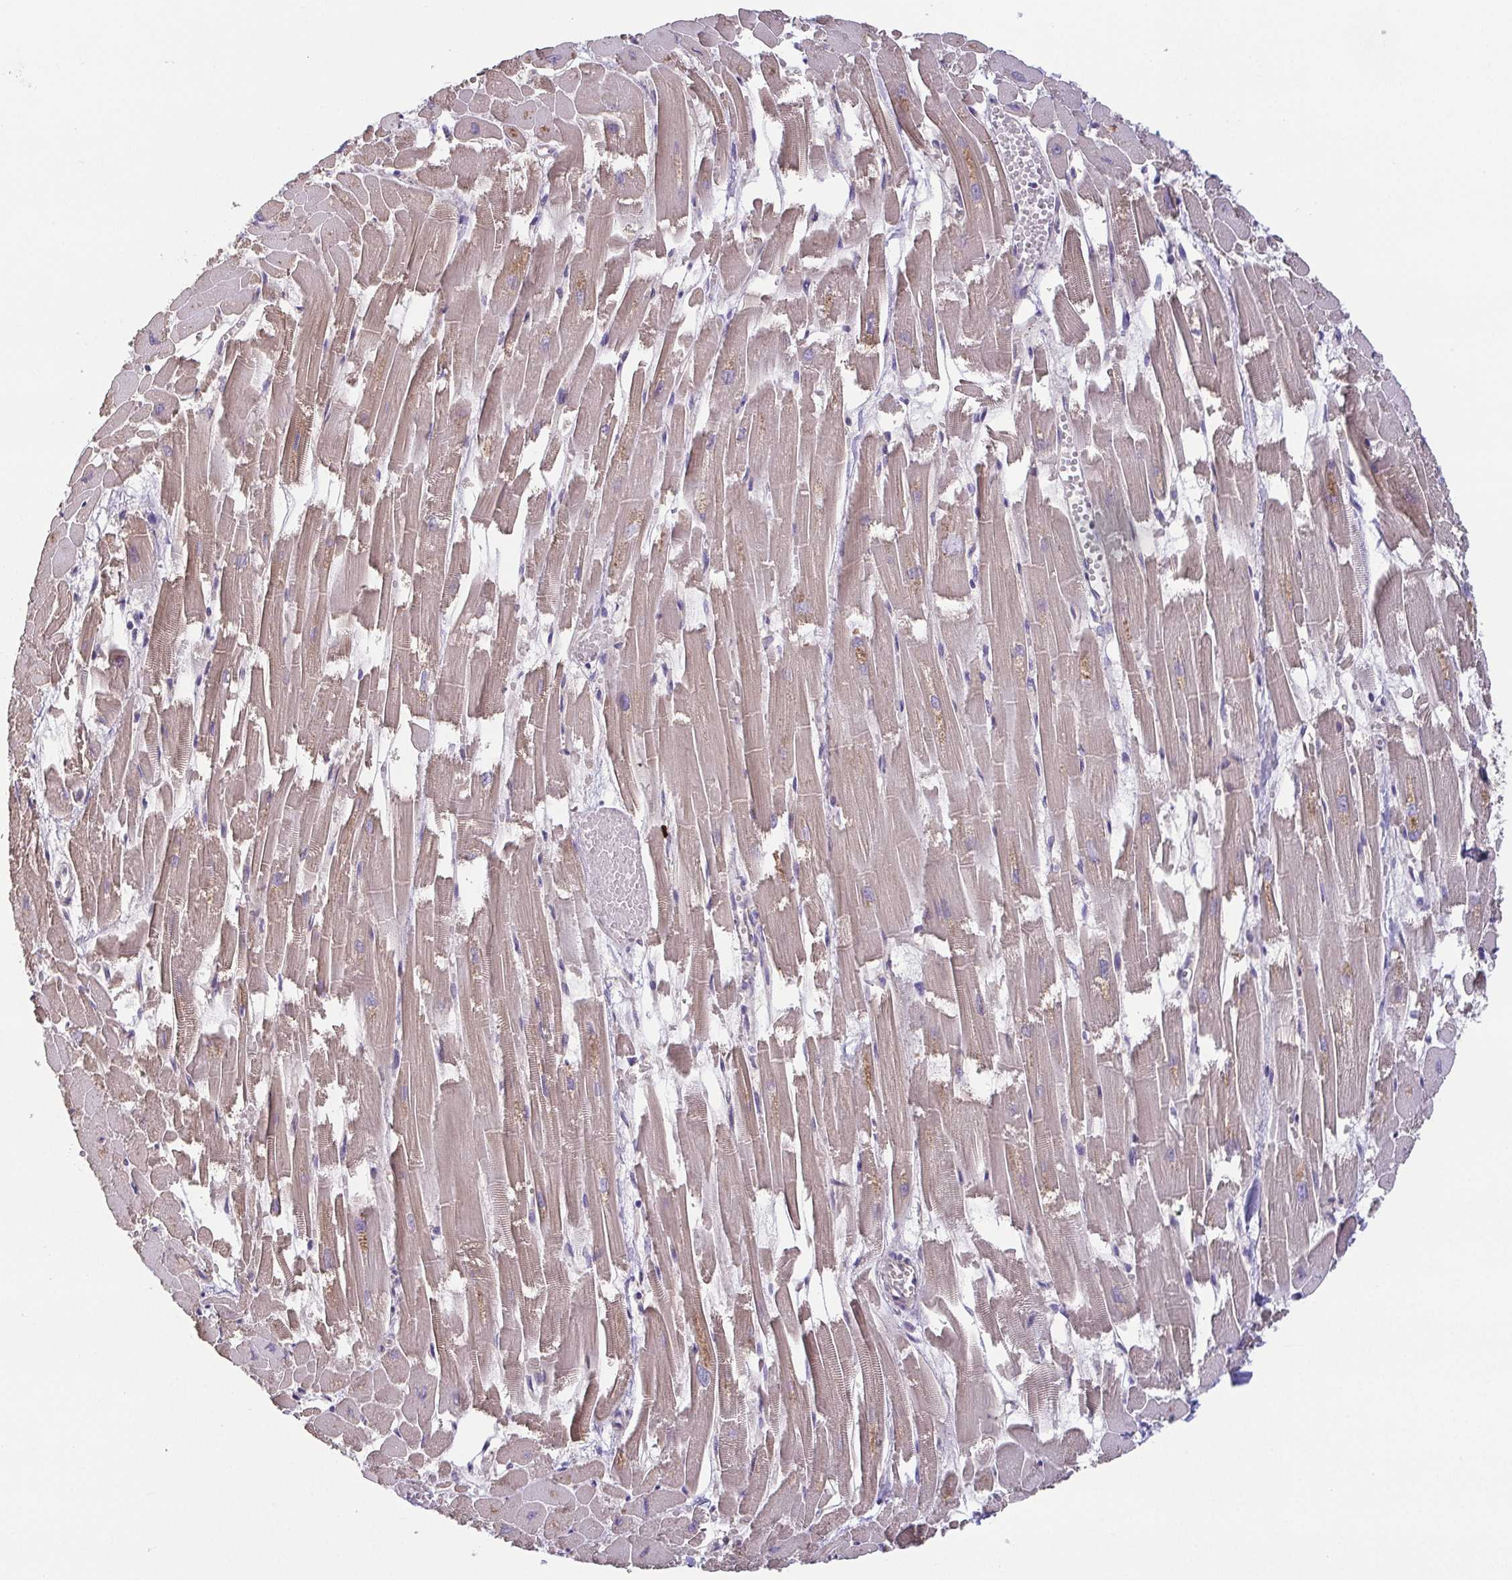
{"staining": {"intensity": "moderate", "quantity": ">75%", "location": "cytoplasmic/membranous"}, "tissue": "heart muscle", "cell_type": "Cardiomyocytes", "image_type": "normal", "snomed": [{"axis": "morphology", "description": "Normal tissue, NOS"}, {"axis": "topography", "description": "Heart"}], "caption": "Immunohistochemical staining of unremarkable heart muscle shows moderate cytoplasmic/membranous protein positivity in about >75% of cardiomyocytes. The staining was performed using DAB (3,3'-diaminobenzidine) to visualize the protein expression in brown, while the nuclei were stained in blue with hematoxylin (Magnification: 20x).", "gene": "OSBPL7", "patient": {"sex": "female", "age": 52}}